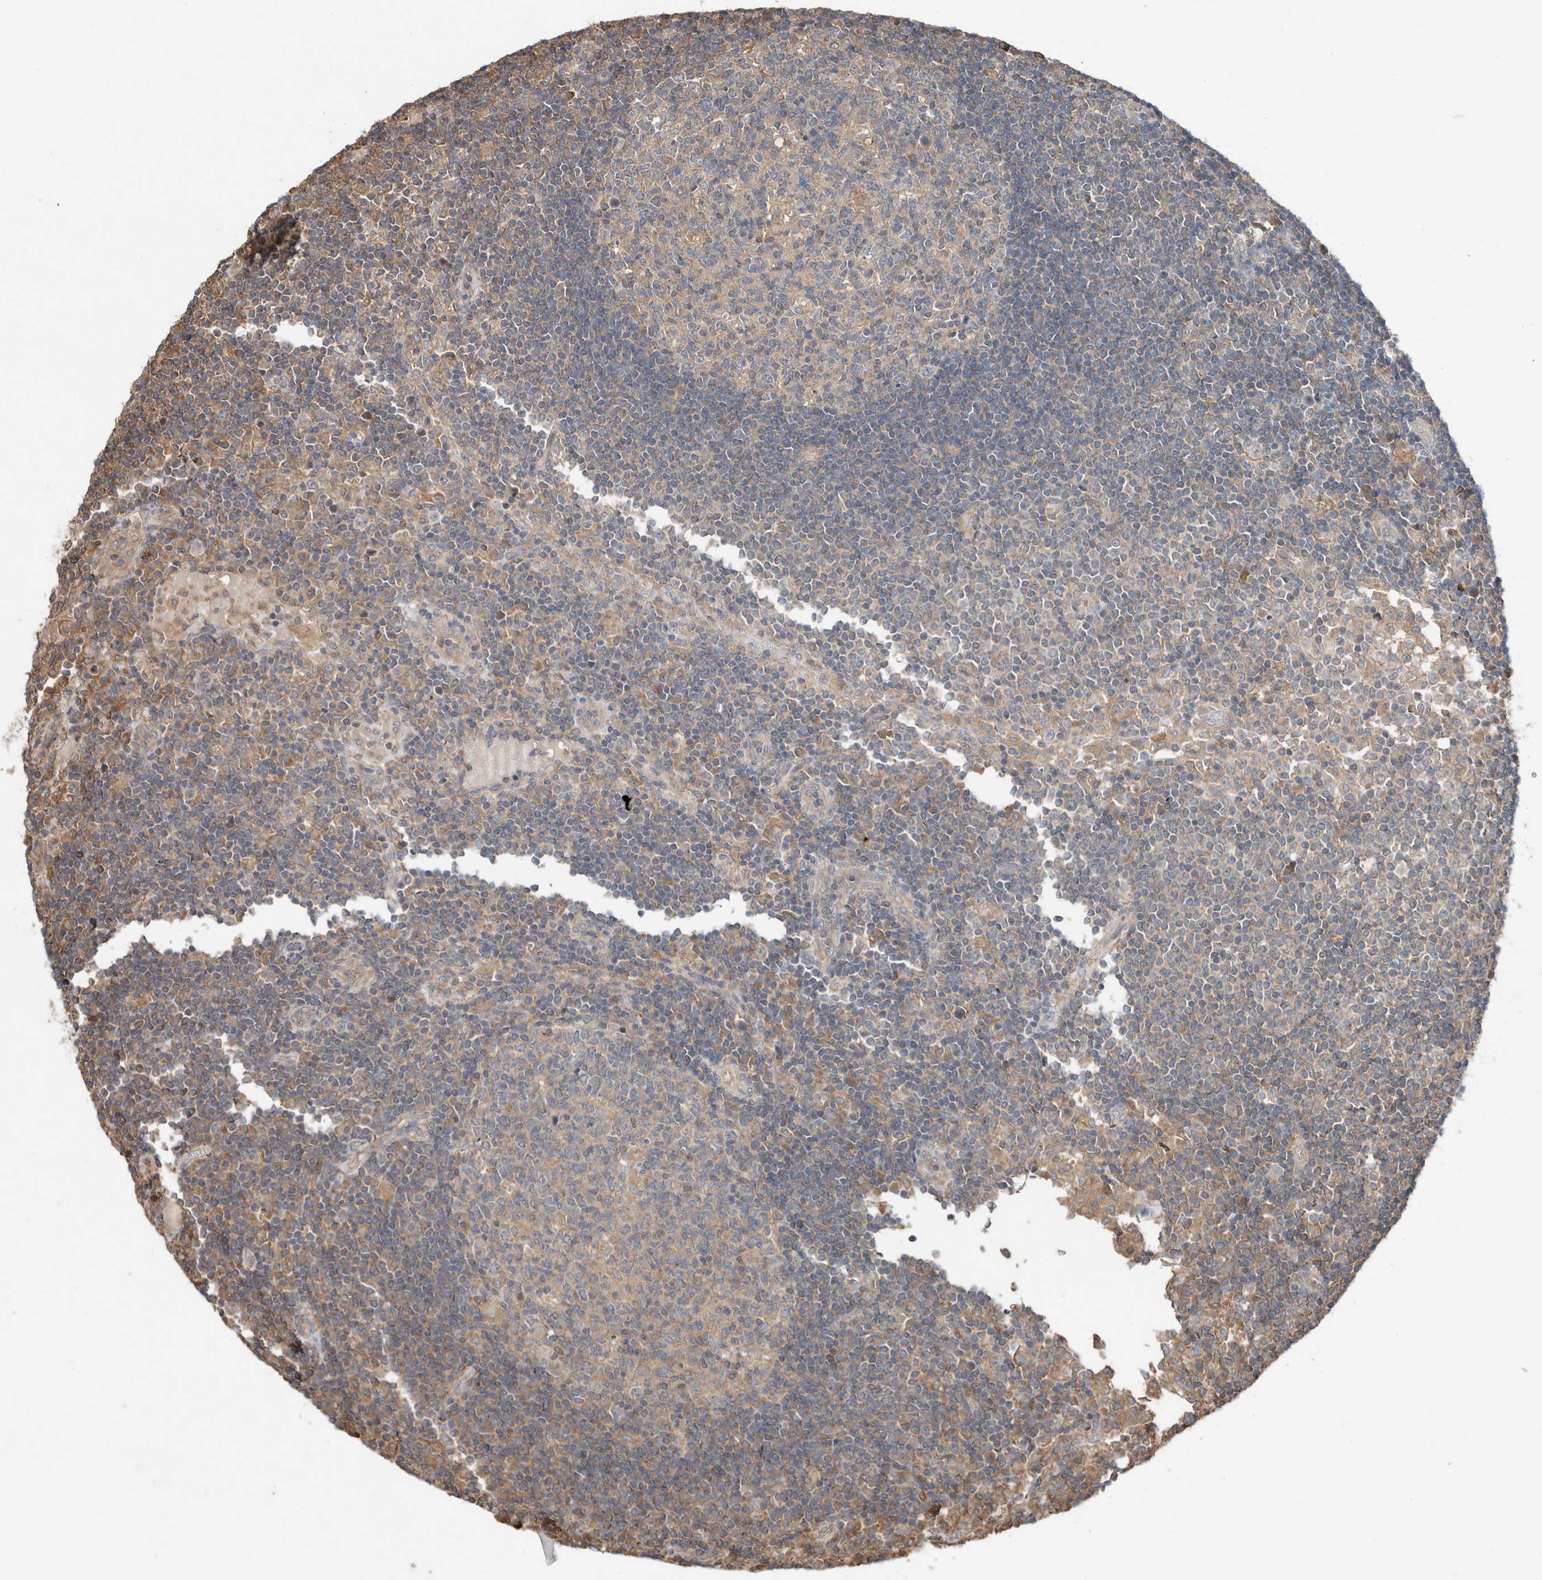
{"staining": {"intensity": "weak", "quantity": ">75%", "location": "cytoplasmic/membranous"}, "tissue": "lymph node", "cell_type": "Germinal center cells", "image_type": "normal", "snomed": [{"axis": "morphology", "description": "Normal tissue, NOS"}, {"axis": "topography", "description": "Lymph node"}], "caption": "This histopathology image demonstrates normal lymph node stained with immunohistochemistry to label a protein in brown. The cytoplasmic/membranous of germinal center cells show weak positivity for the protein. Nuclei are counter-stained blue.", "gene": "KLK14", "patient": {"sex": "female", "age": 53}}